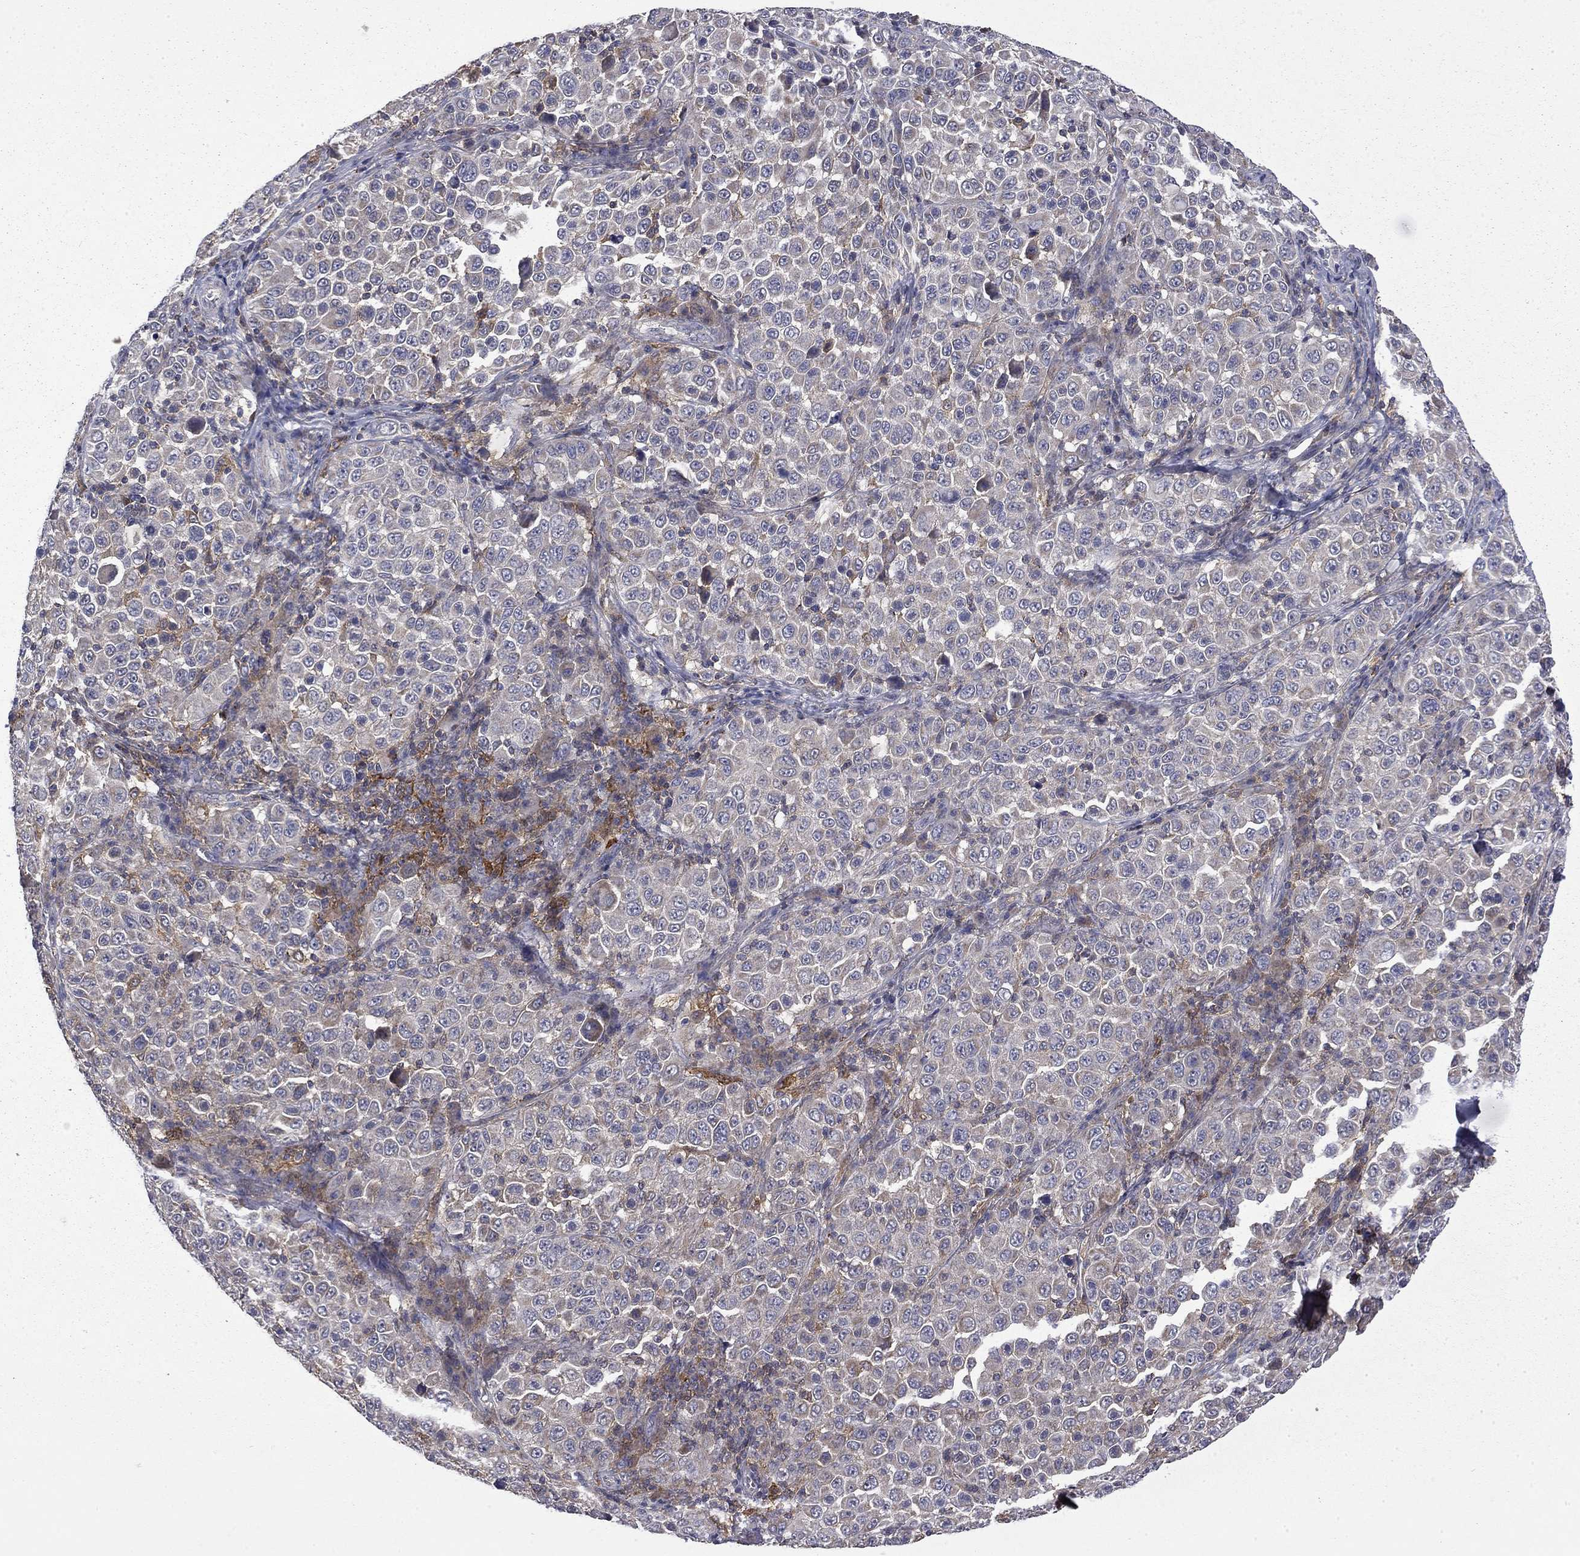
{"staining": {"intensity": "negative", "quantity": "none", "location": "none"}, "tissue": "melanoma", "cell_type": "Tumor cells", "image_type": "cancer", "snomed": [{"axis": "morphology", "description": "Malignant melanoma, NOS"}, {"axis": "topography", "description": "Skin"}], "caption": "High power microscopy photomicrograph of an immunohistochemistry image of malignant melanoma, revealing no significant staining in tumor cells.", "gene": "CEACAM7", "patient": {"sex": "female", "age": 57}}